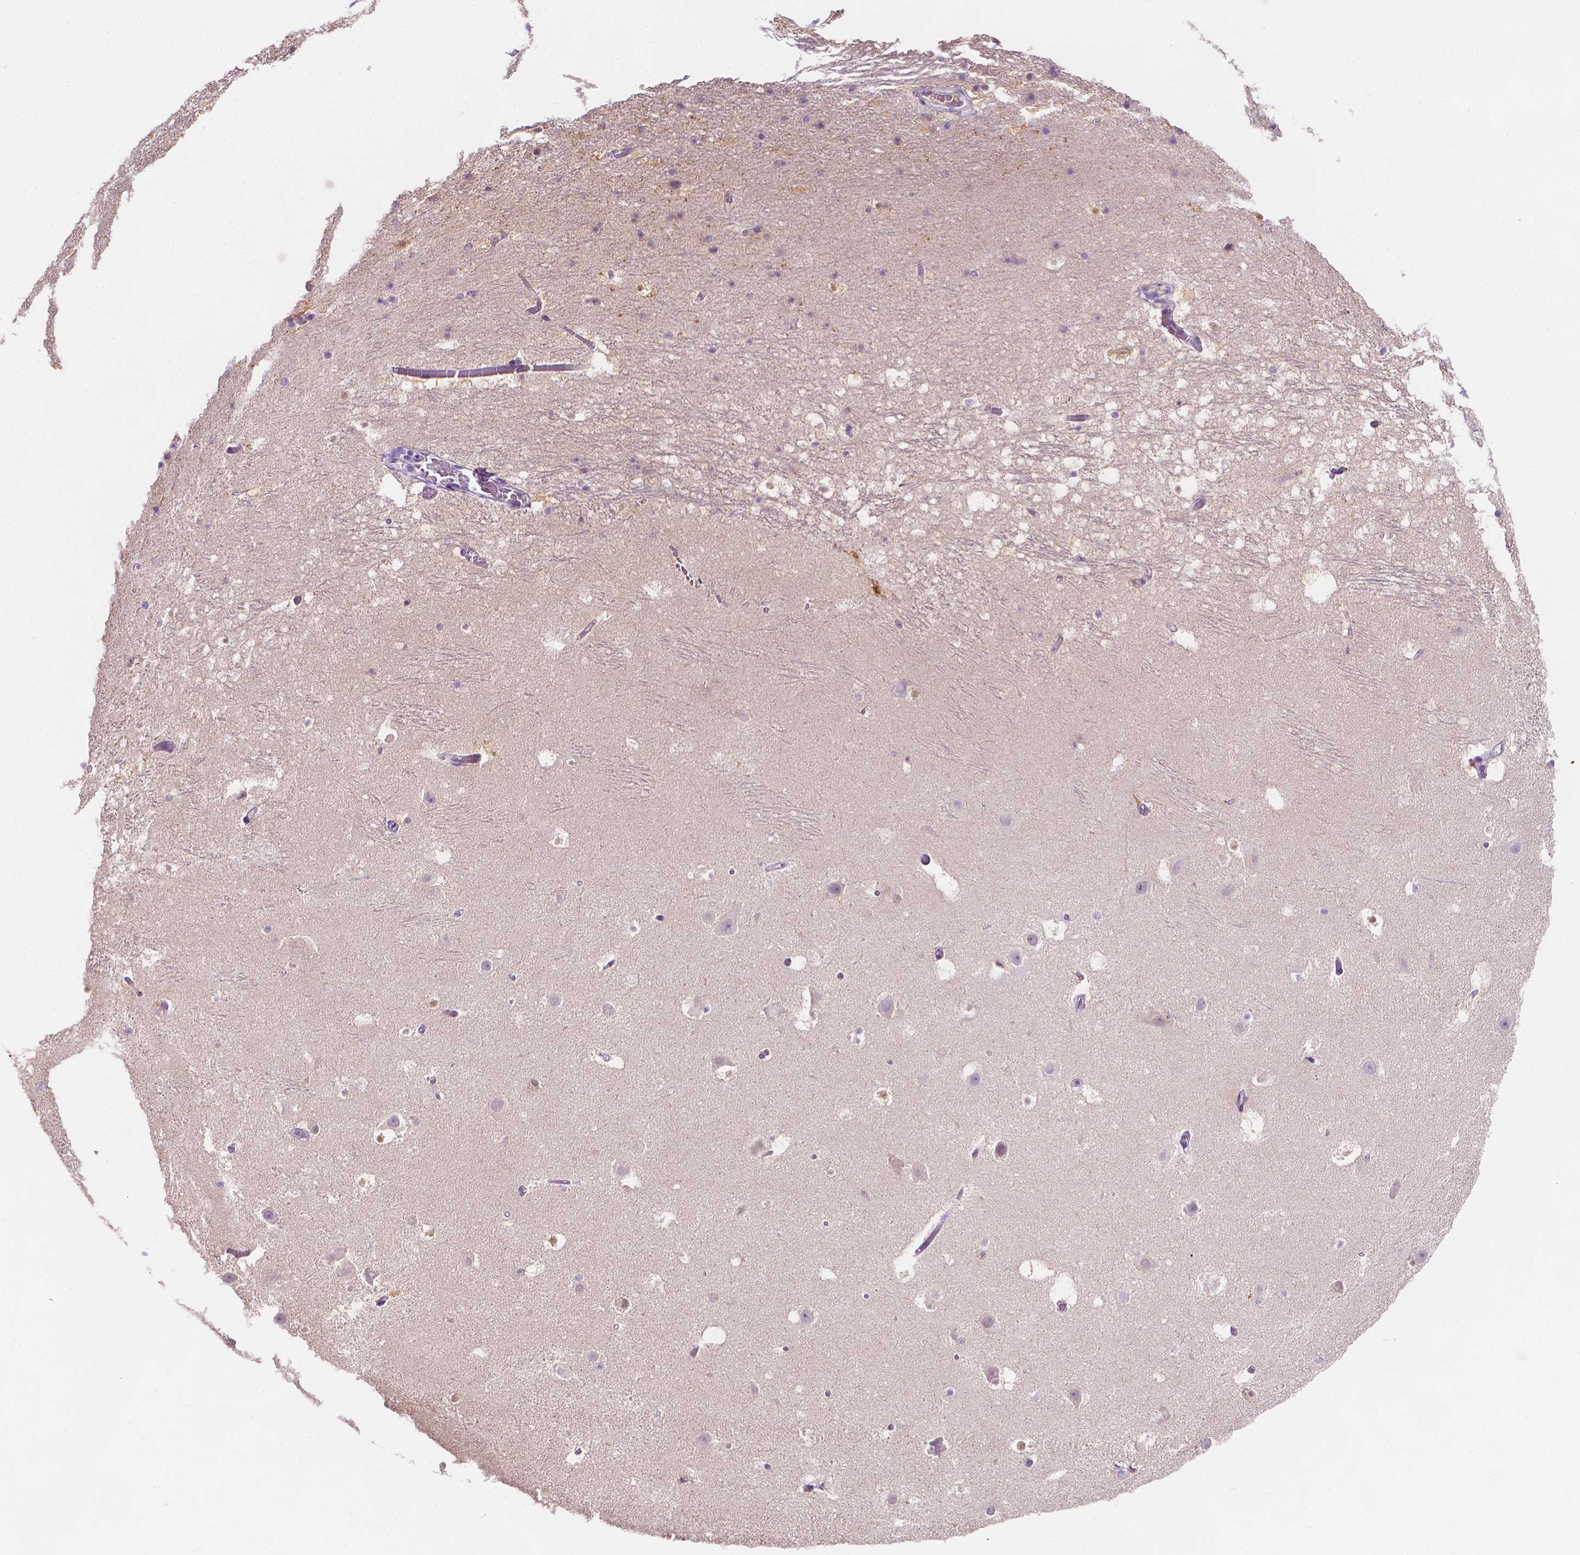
{"staining": {"intensity": "negative", "quantity": "none", "location": "none"}, "tissue": "hippocampus", "cell_type": "Glial cells", "image_type": "normal", "snomed": [{"axis": "morphology", "description": "Normal tissue, NOS"}, {"axis": "topography", "description": "Hippocampus"}], "caption": "This histopathology image is of unremarkable hippocampus stained with IHC to label a protein in brown with the nuclei are counter-stained blue. There is no staining in glial cells.", "gene": "FASN", "patient": {"sex": "male", "age": 26}}